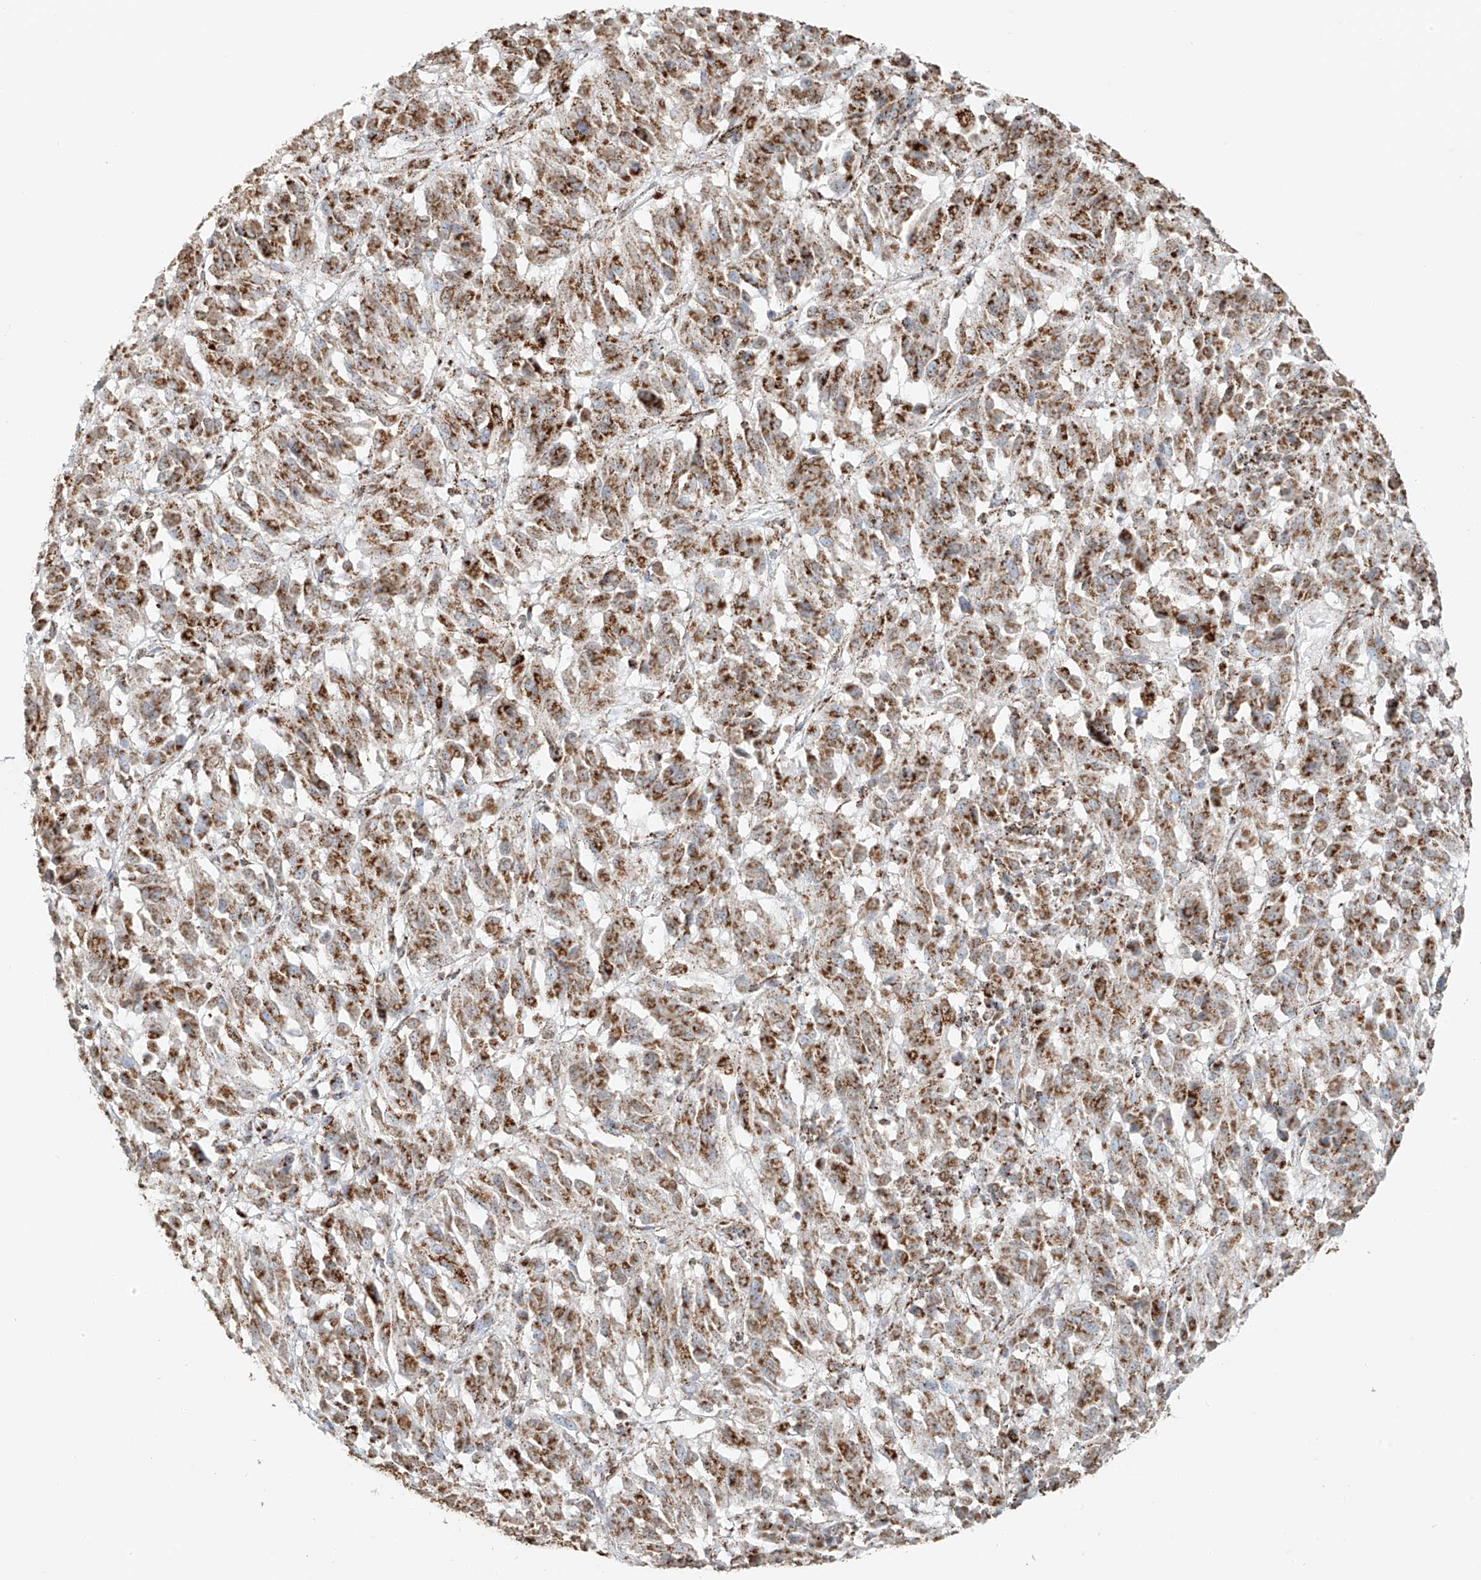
{"staining": {"intensity": "moderate", "quantity": ">75%", "location": "cytoplasmic/membranous"}, "tissue": "melanoma", "cell_type": "Tumor cells", "image_type": "cancer", "snomed": [{"axis": "morphology", "description": "Malignant melanoma, Metastatic site"}, {"axis": "topography", "description": "Lung"}], "caption": "Human malignant melanoma (metastatic site) stained with a brown dye displays moderate cytoplasmic/membranous positive positivity in about >75% of tumor cells.", "gene": "MIPEP", "patient": {"sex": "male", "age": 64}}